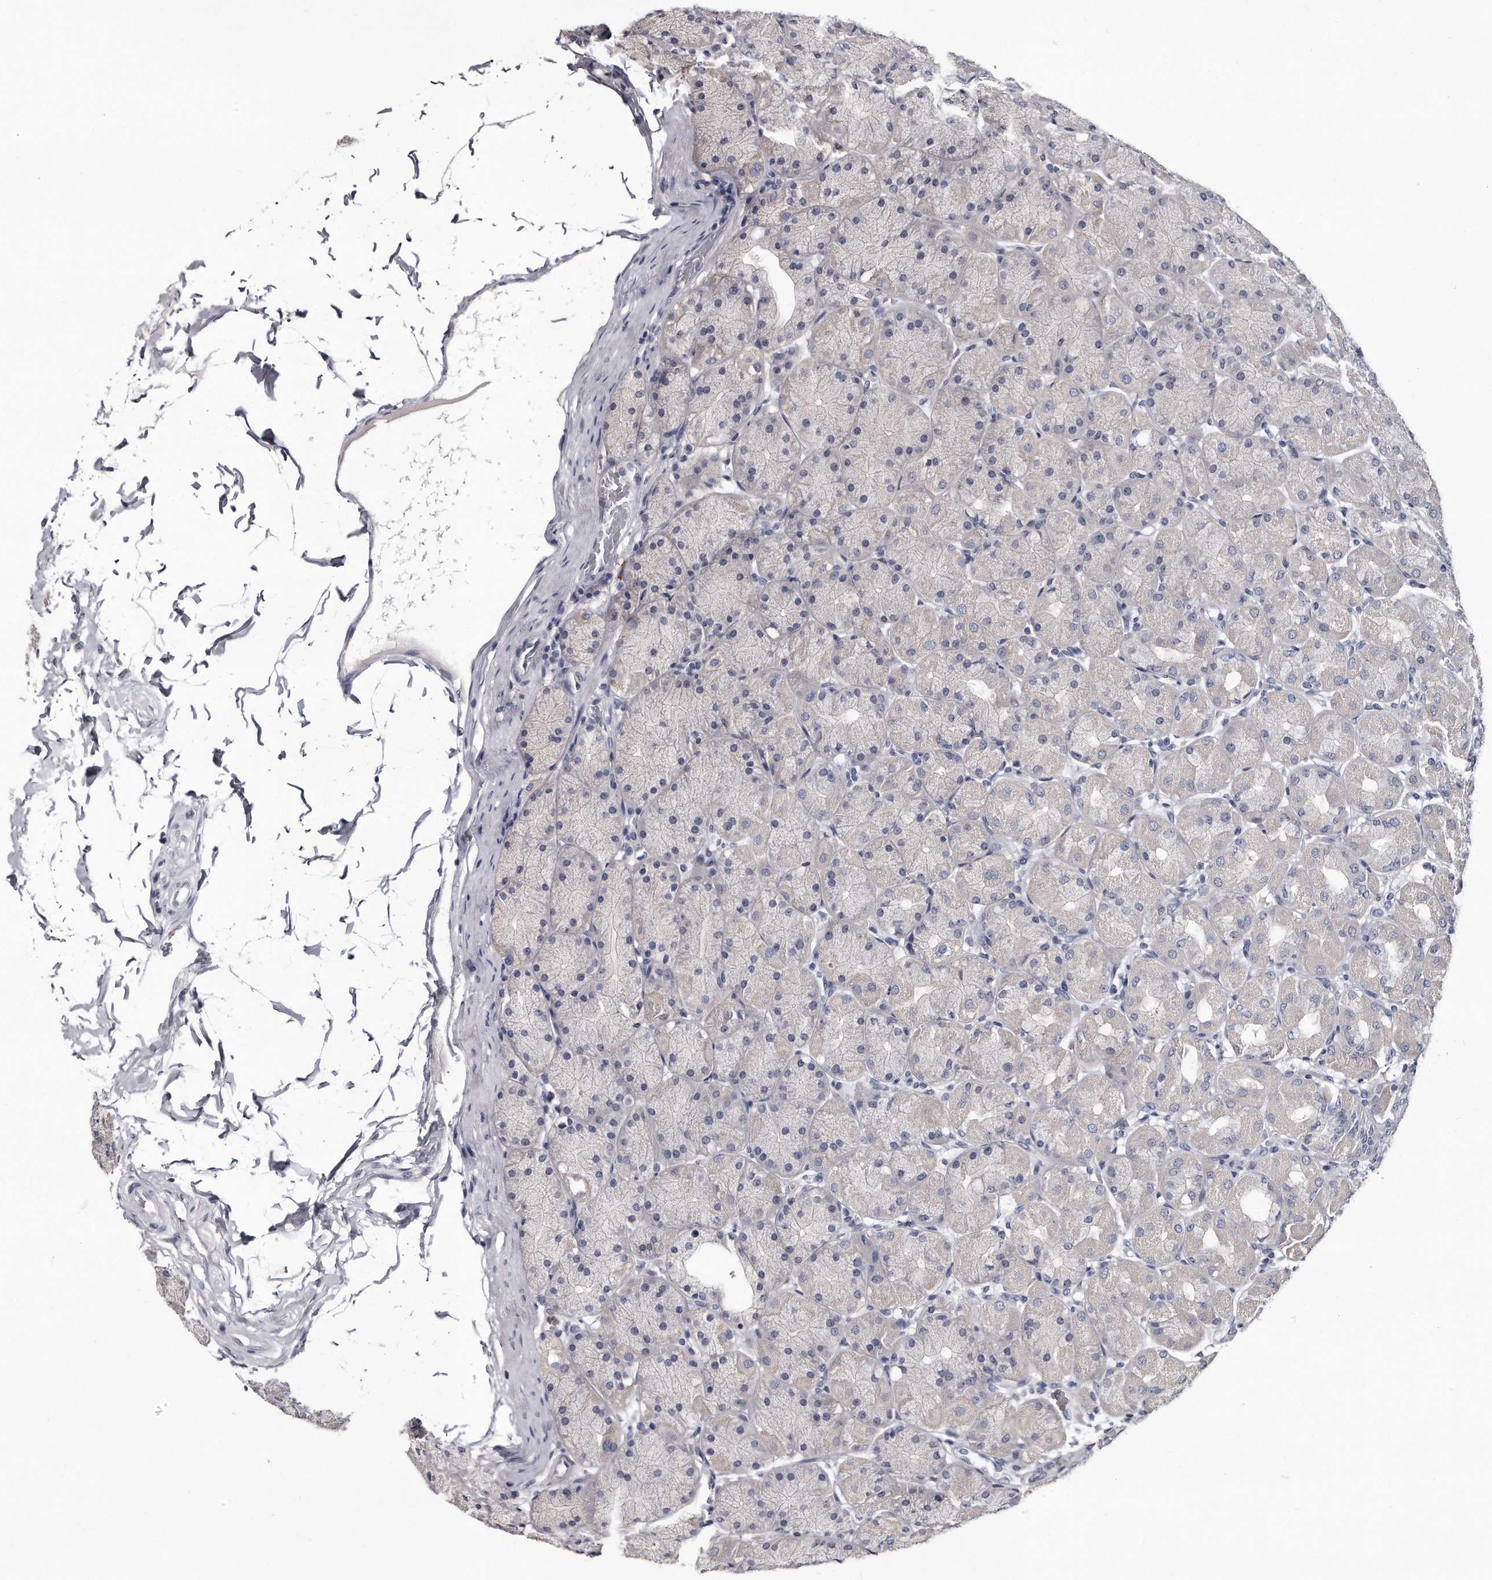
{"staining": {"intensity": "negative", "quantity": "none", "location": "none"}, "tissue": "stomach", "cell_type": "Glandular cells", "image_type": "normal", "snomed": [{"axis": "morphology", "description": "Normal tissue, NOS"}, {"axis": "topography", "description": "Stomach, upper"}], "caption": "The micrograph demonstrates no staining of glandular cells in normal stomach.", "gene": "GAPVD1", "patient": {"sex": "female", "age": 56}}